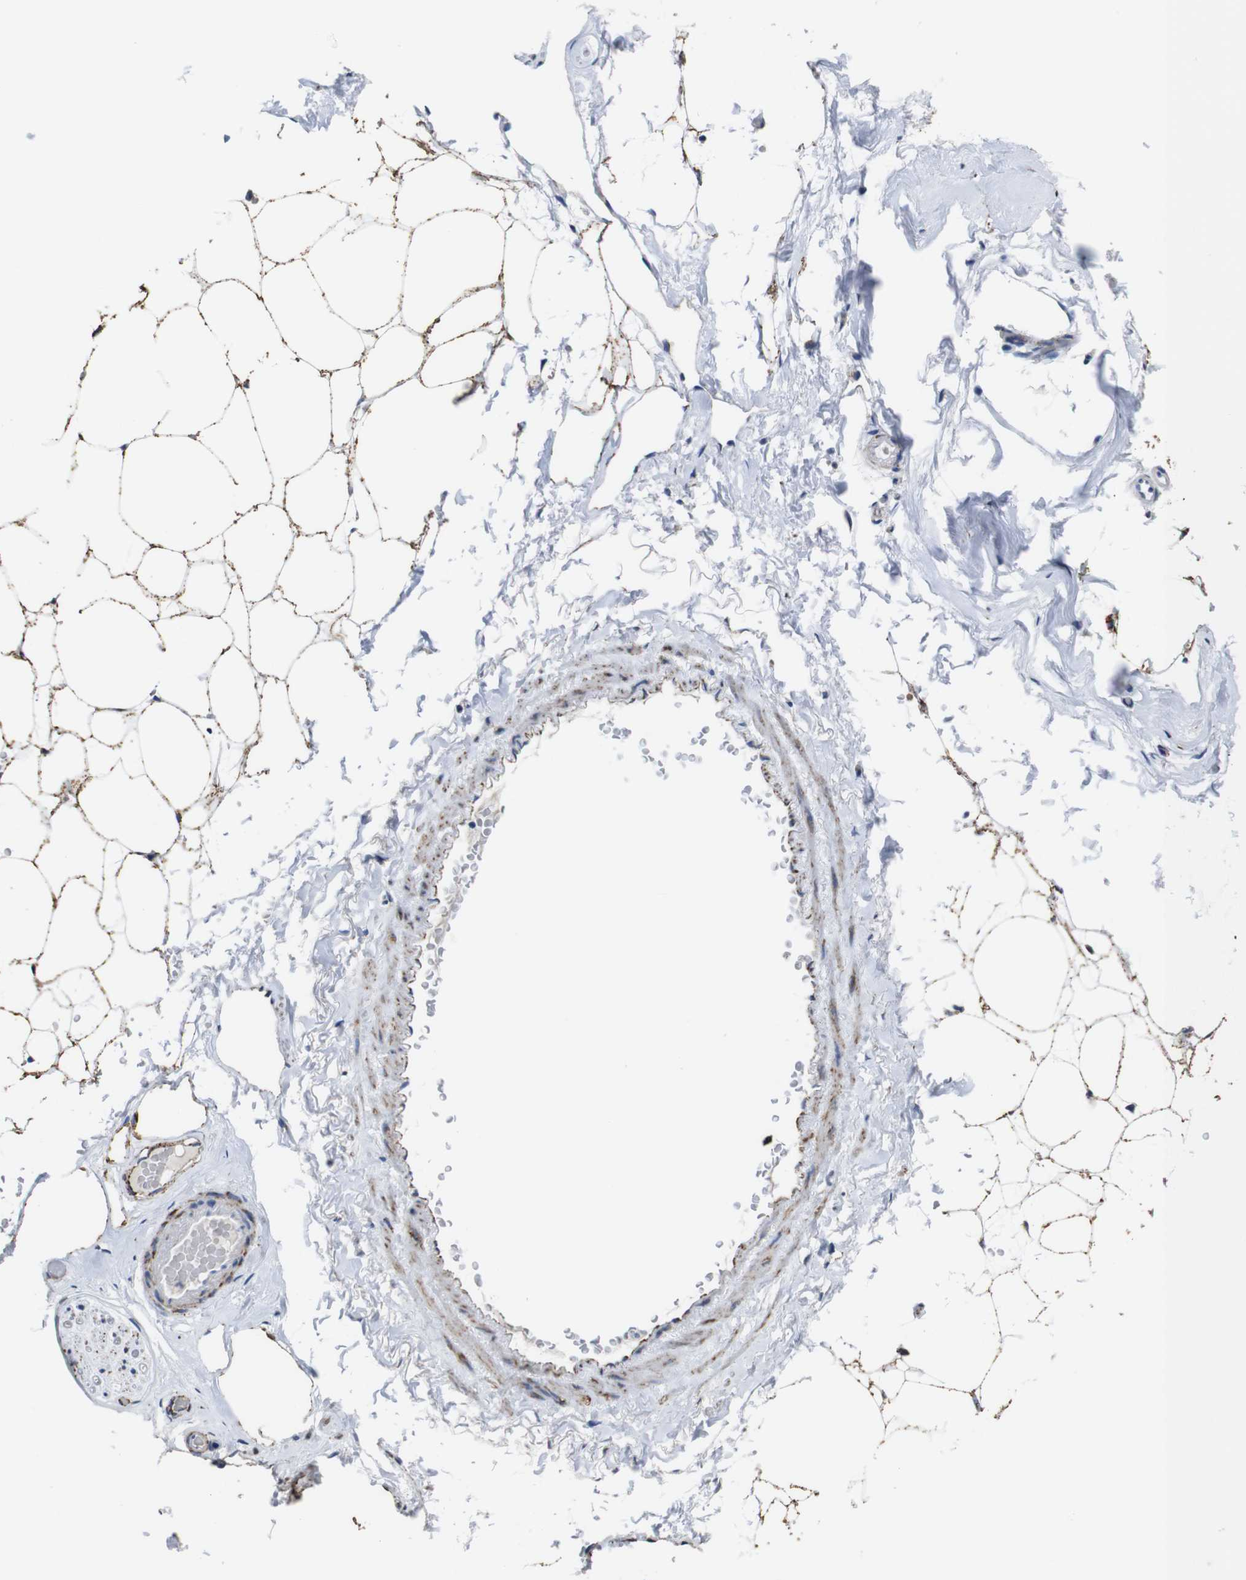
{"staining": {"intensity": "strong", "quantity": ">75%", "location": "cytoplasmic/membranous"}, "tissue": "adipose tissue", "cell_type": "Adipocytes", "image_type": "normal", "snomed": [{"axis": "morphology", "description": "Normal tissue, NOS"}, {"axis": "topography", "description": "Breast"}, {"axis": "topography", "description": "Soft tissue"}], "caption": "Immunohistochemistry (IHC) of normal adipose tissue demonstrates high levels of strong cytoplasmic/membranous staining in approximately >75% of adipocytes. The protein of interest is stained brown, and the nuclei are stained in blue (DAB (3,3'-diaminobenzidine) IHC with brightfield microscopy, high magnification).", "gene": "MAOA", "patient": {"sex": "female", "age": 75}}